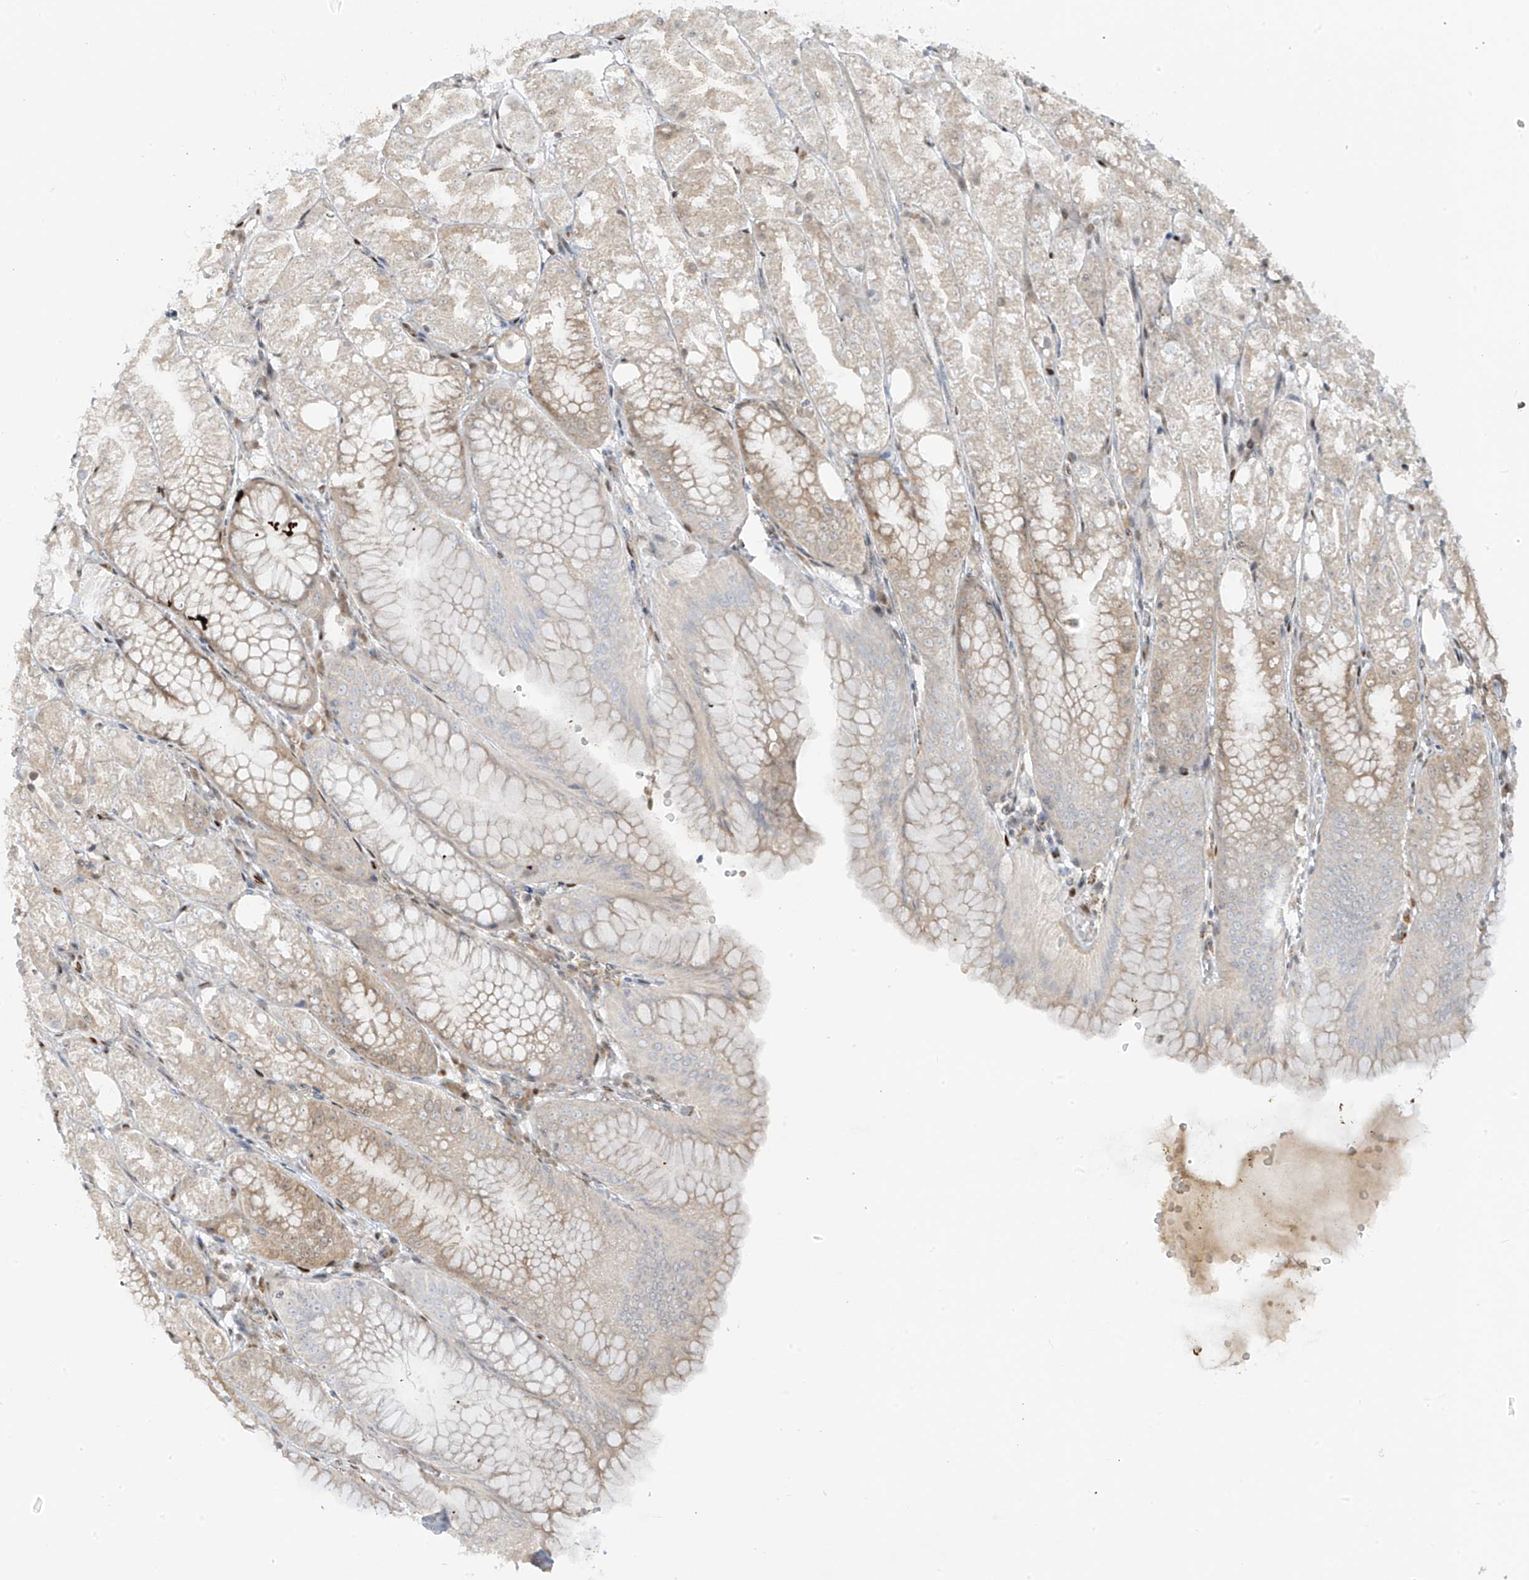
{"staining": {"intensity": "moderate", "quantity": "25%-75%", "location": "cytoplasmic/membranous"}, "tissue": "stomach", "cell_type": "Glandular cells", "image_type": "normal", "snomed": [{"axis": "morphology", "description": "Normal tissue, NOS"}, {"axis": "topography", "description": "Stomach, lower"}], "caption": "Protein expression by IHC displays moderate cytoplasmic/membranous positivity in approximately 25%-75% of glandular cells in normal stomach.", "gene": "PM20D2", "patient": {"sex": "male", "age": 71}}